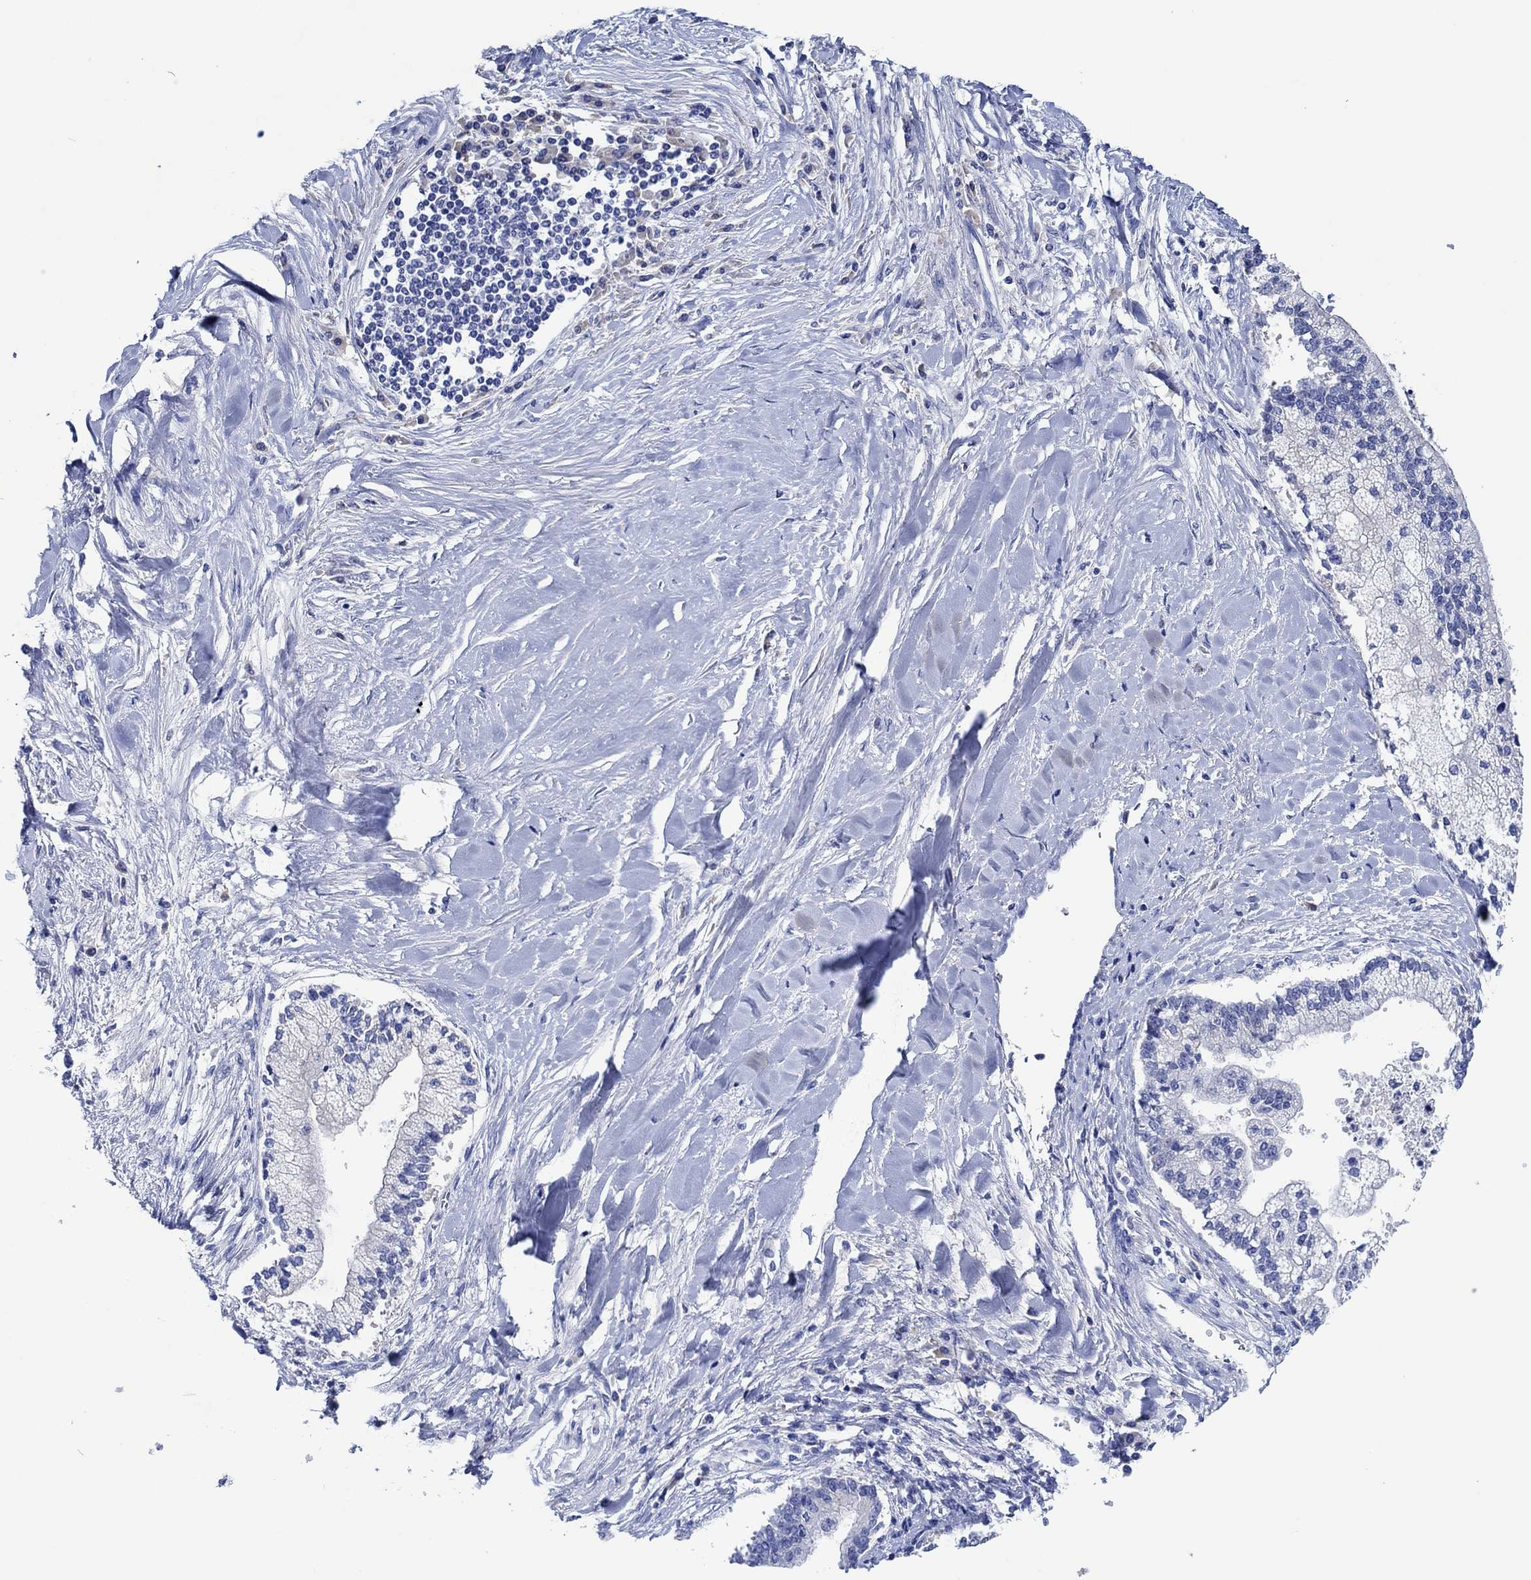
{"staining": {"intensity": "negative", "quantity": "none", "location": "none"}, "tissue": "liver cancer", "cell_type": "Tumor cells", "image_type": "cancer", "snomed": [{"axis": "morphology", "description": "Cholangiocarcinoma"}, {"axis": "topography", "description": "Liver"}], "caption": "Image shows no significant protein positivity in tumor cells of liver cancer.", "gene": "CPNE6", "patient": {"sex": "male", "age": 50}}